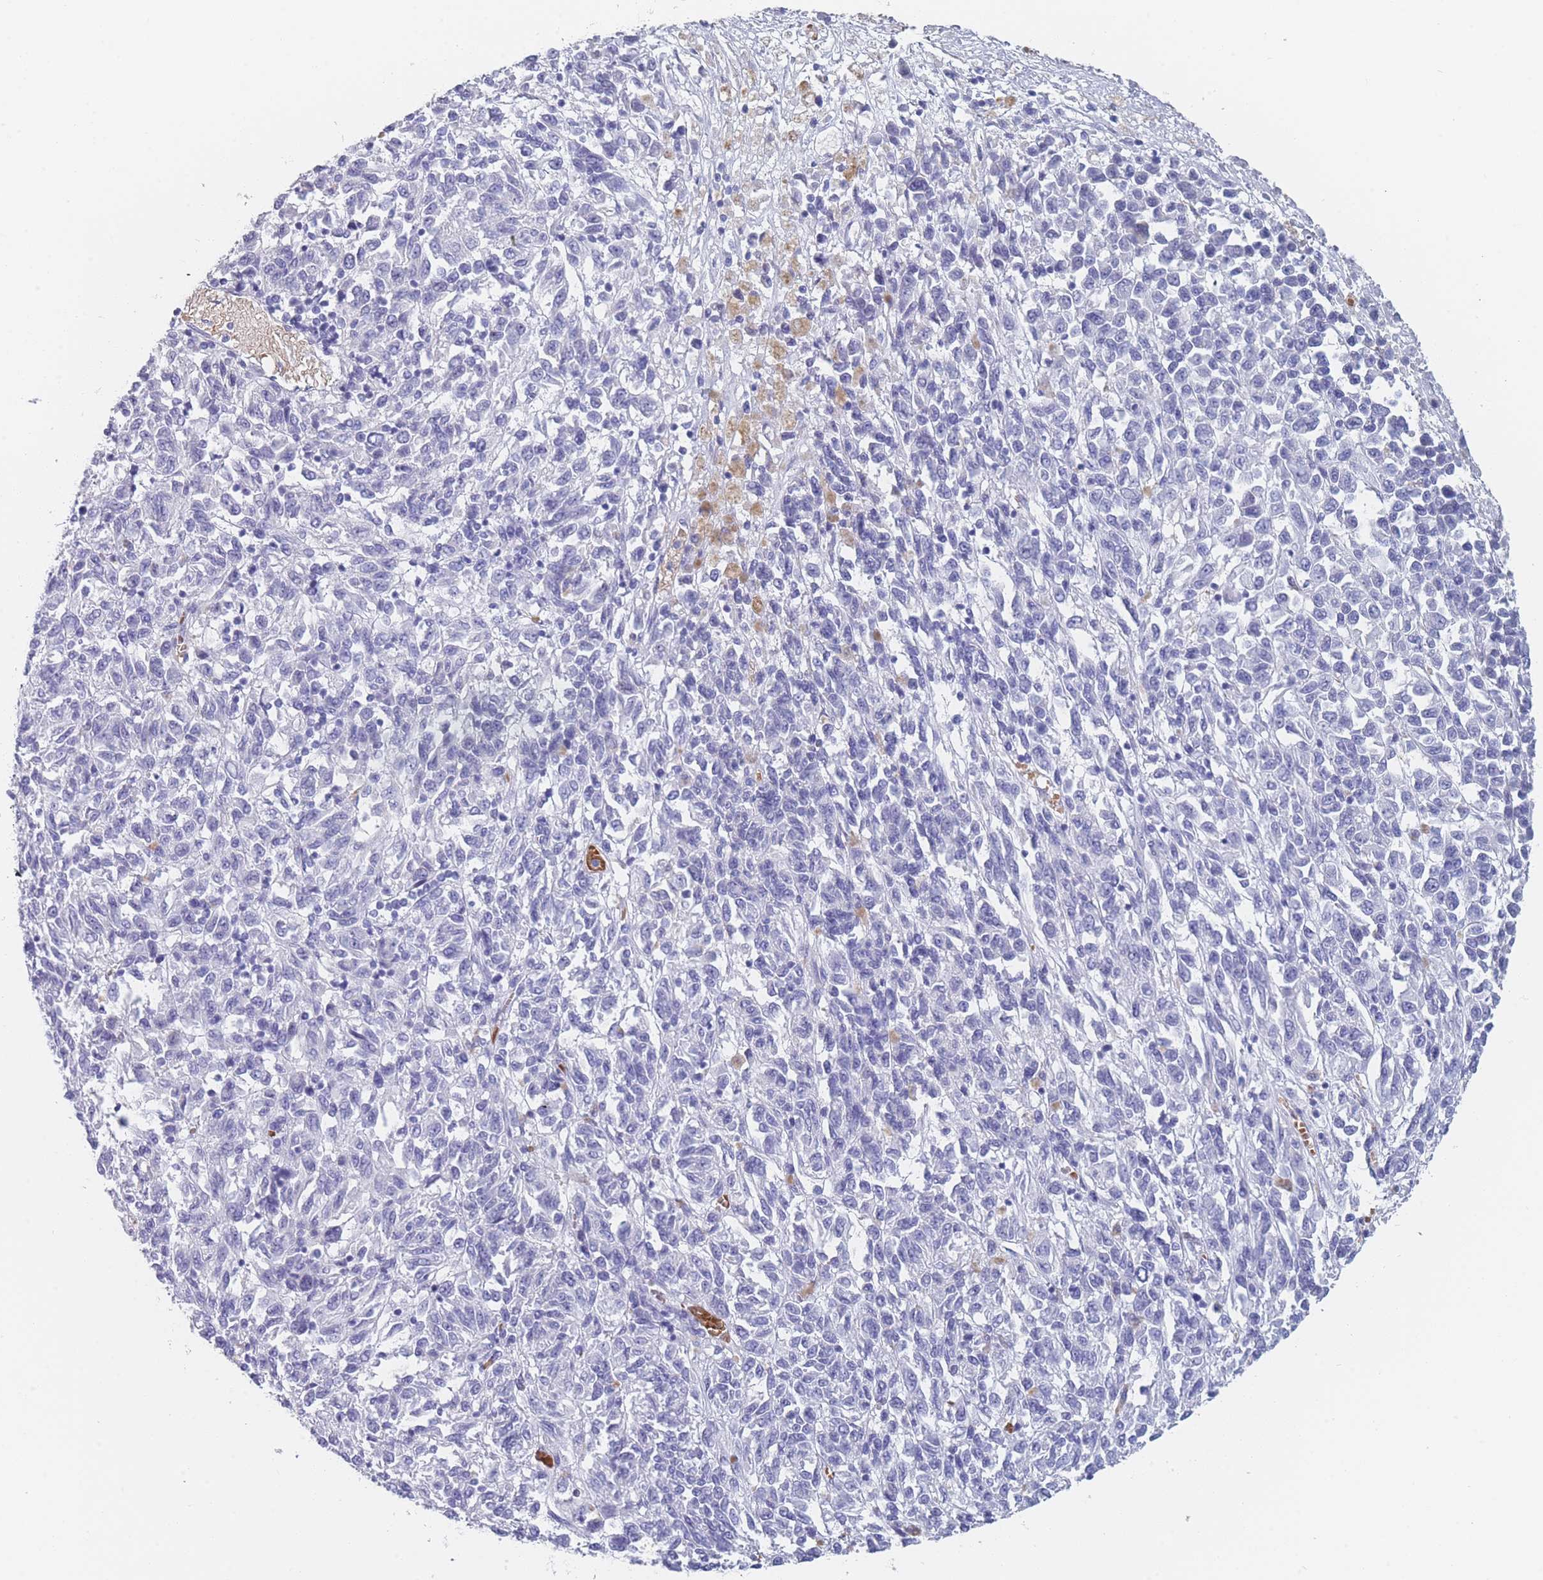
{"staining": {"intensity": "negative", "quantity": "none", "location": "none"}, "tissue": "melanoma", "cell_type": "Tumor cells", "image_type": "cancer", "snomed": [{"axis": "morphology", "description": "Malignant melanoma, Metastatic site"}, {"axis": "topography", "description": "Lung"}], "caption": "This is a photomicrograph of immunohistochemistry staining of malignant melanoma (metastatic site), which shows no expression in tumor cells.", "gene": "OR5D16", "patient": {"sex": "male", "age": 64}}